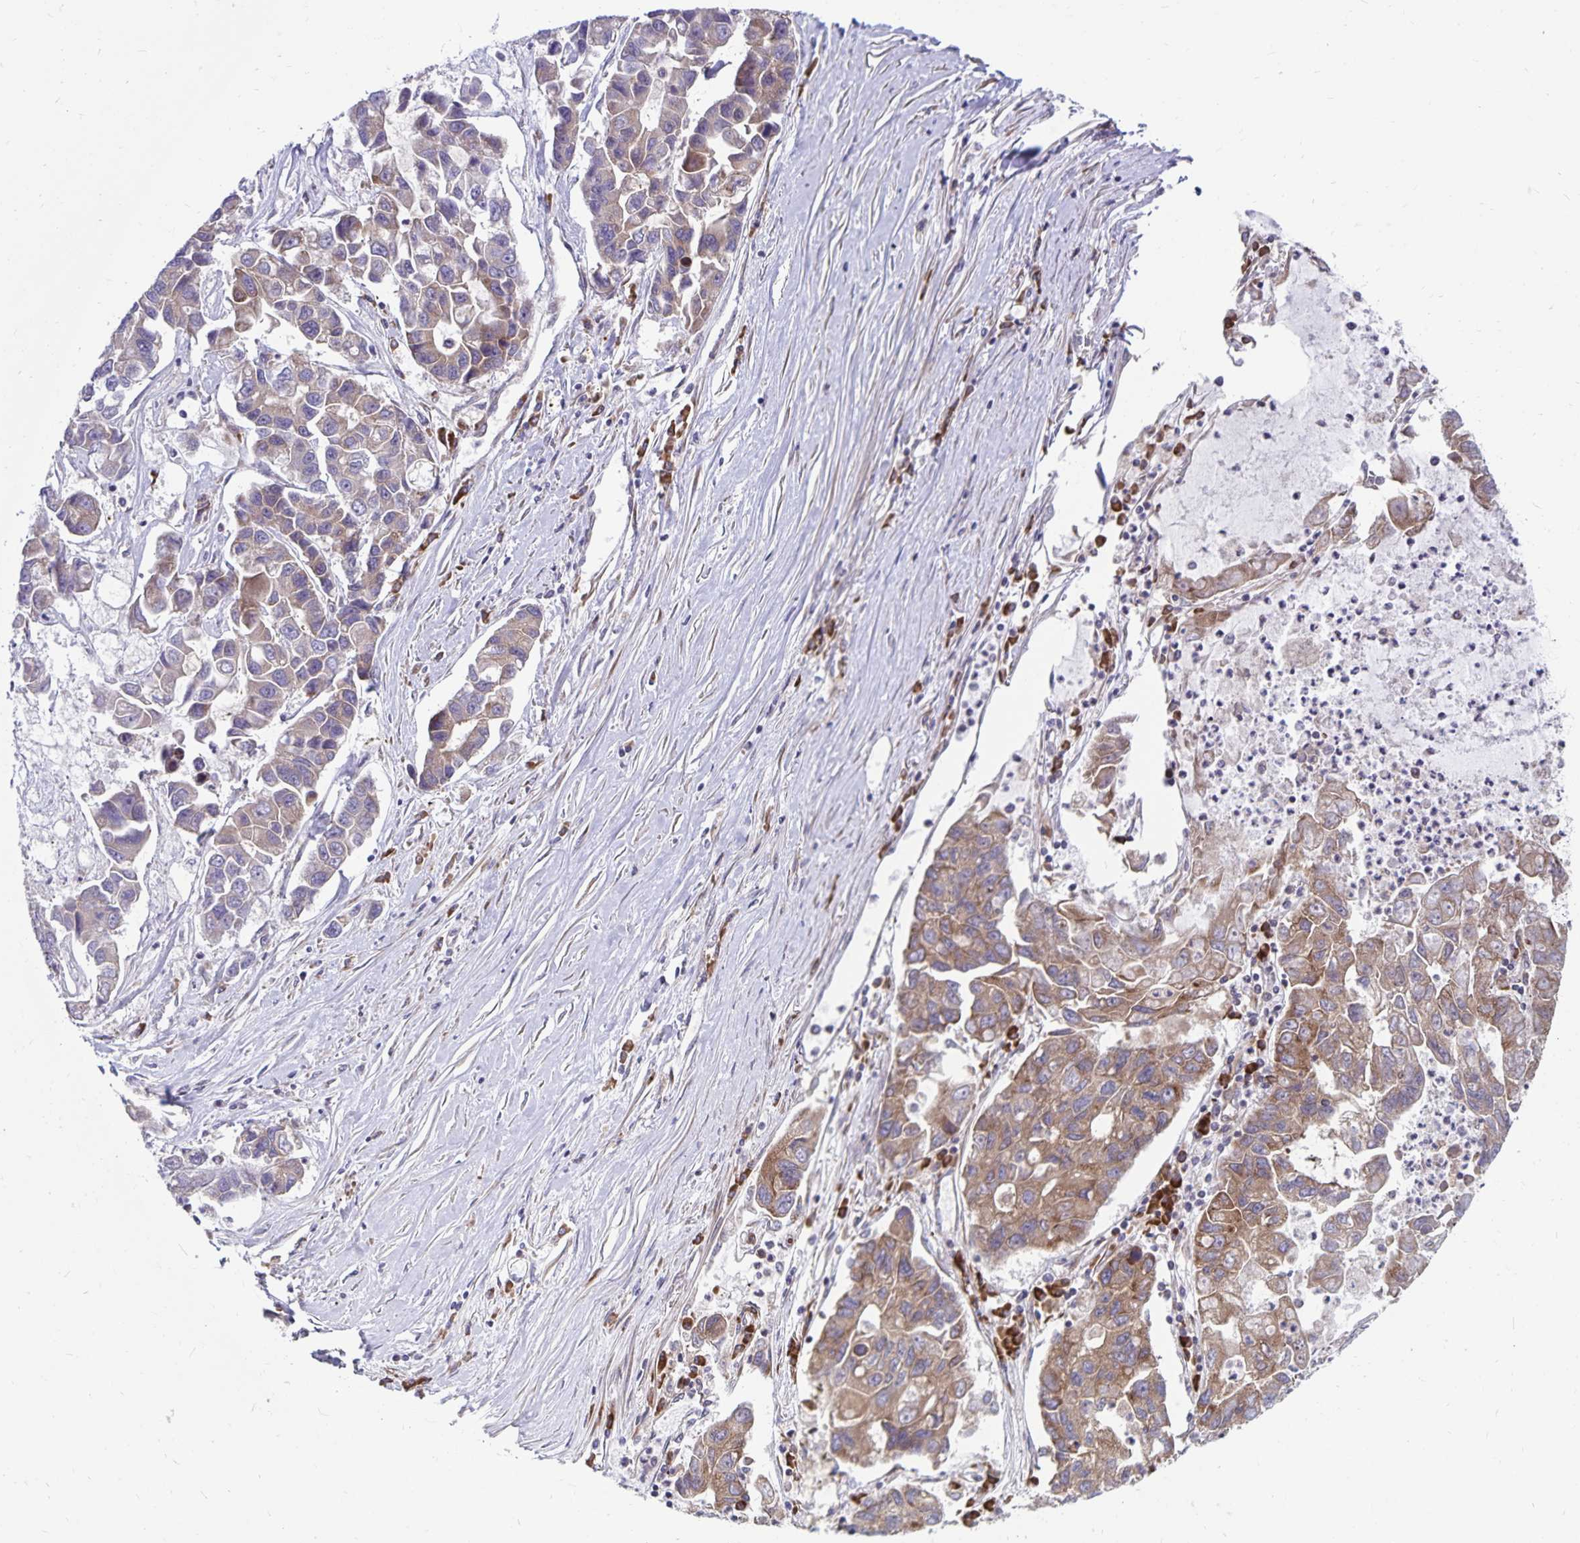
{"staining": {"intensity": "moderate", "quantity": "25%-75%", "location": "cytoplasmic/membranous"}, "tissue": "lung cancer", "cell_type": "Tumor cells", "image_type": "cancer", "snomed": [{"axis": "morphology", "description": "Adenocarcinoma, NOS"}, {"axis": "topography", "description": "Bronchus"}, {"axis": "topography", "description": "Lung"}], "caption": "IHC staining of lung cancer, which shows medium levels of moderate cytoplasmic/membranous staining in approximately 25%-75% of tumor cells indicating moderate cytoplasmic/membranous protein staining. The staining was performed using DAB (brown) for protein detection and nuclei were counterstained in hematoxylin (blue).", "gene": "SEC62", "patient": {"sex": "female", "age": 51}}